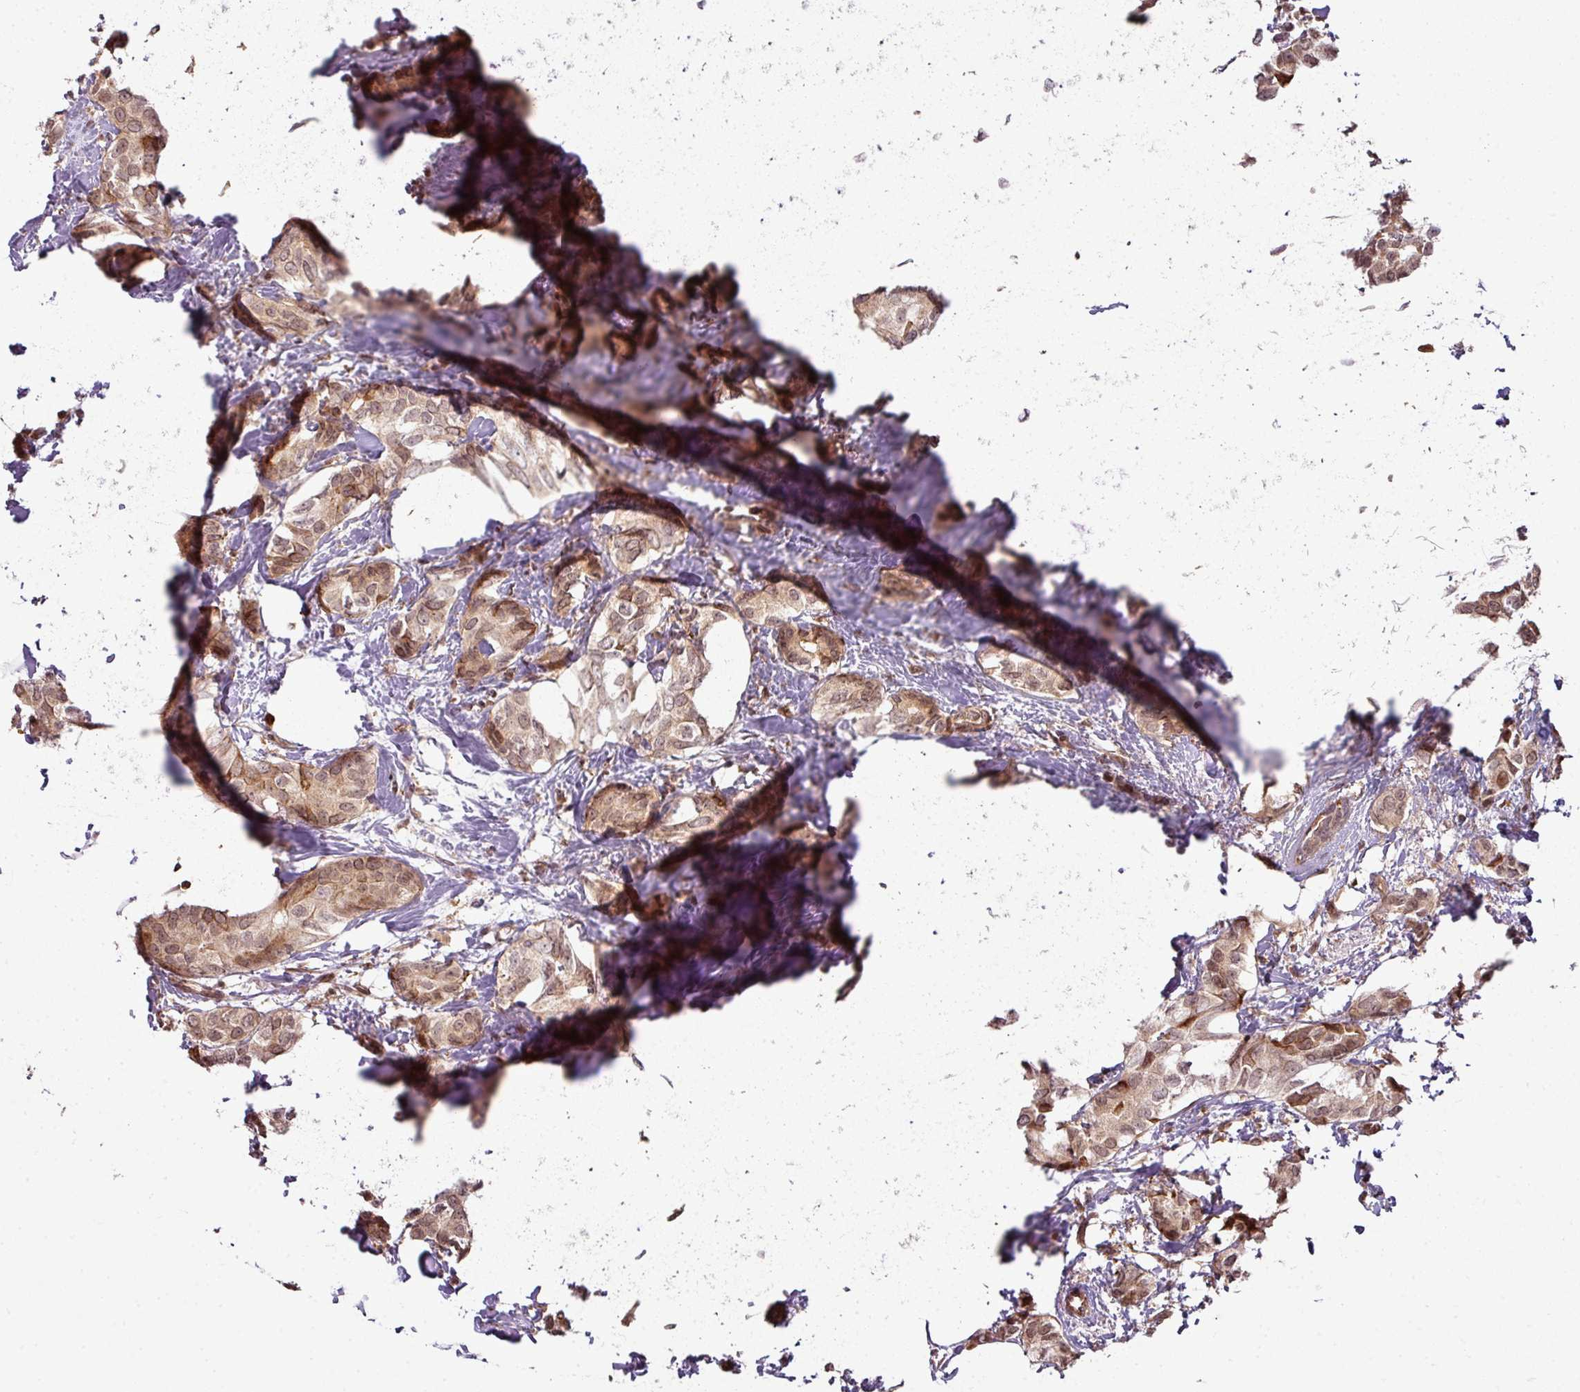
{"staining": {"intensity": "weak", "quantity": ">75%", "location": "cytoplasmic/membranous,nuclear"}, "tissue": "breast cancer", "cell_type": "Tumor cells", "image_type": "cancer", "snomed": [{"axis": "morphology", "description": "Duct carcinoma"}, {"axis": "topography", "description": "Breast"}], "caption": "Protein expression analysis of human breast invasive ductal carcinoma reveals weak cytoplasmic/membranous and nuclear staining in about >75% of tumor cells.", "gene": "ATAT1", "patient": {"sex": "female", "age": 73}}